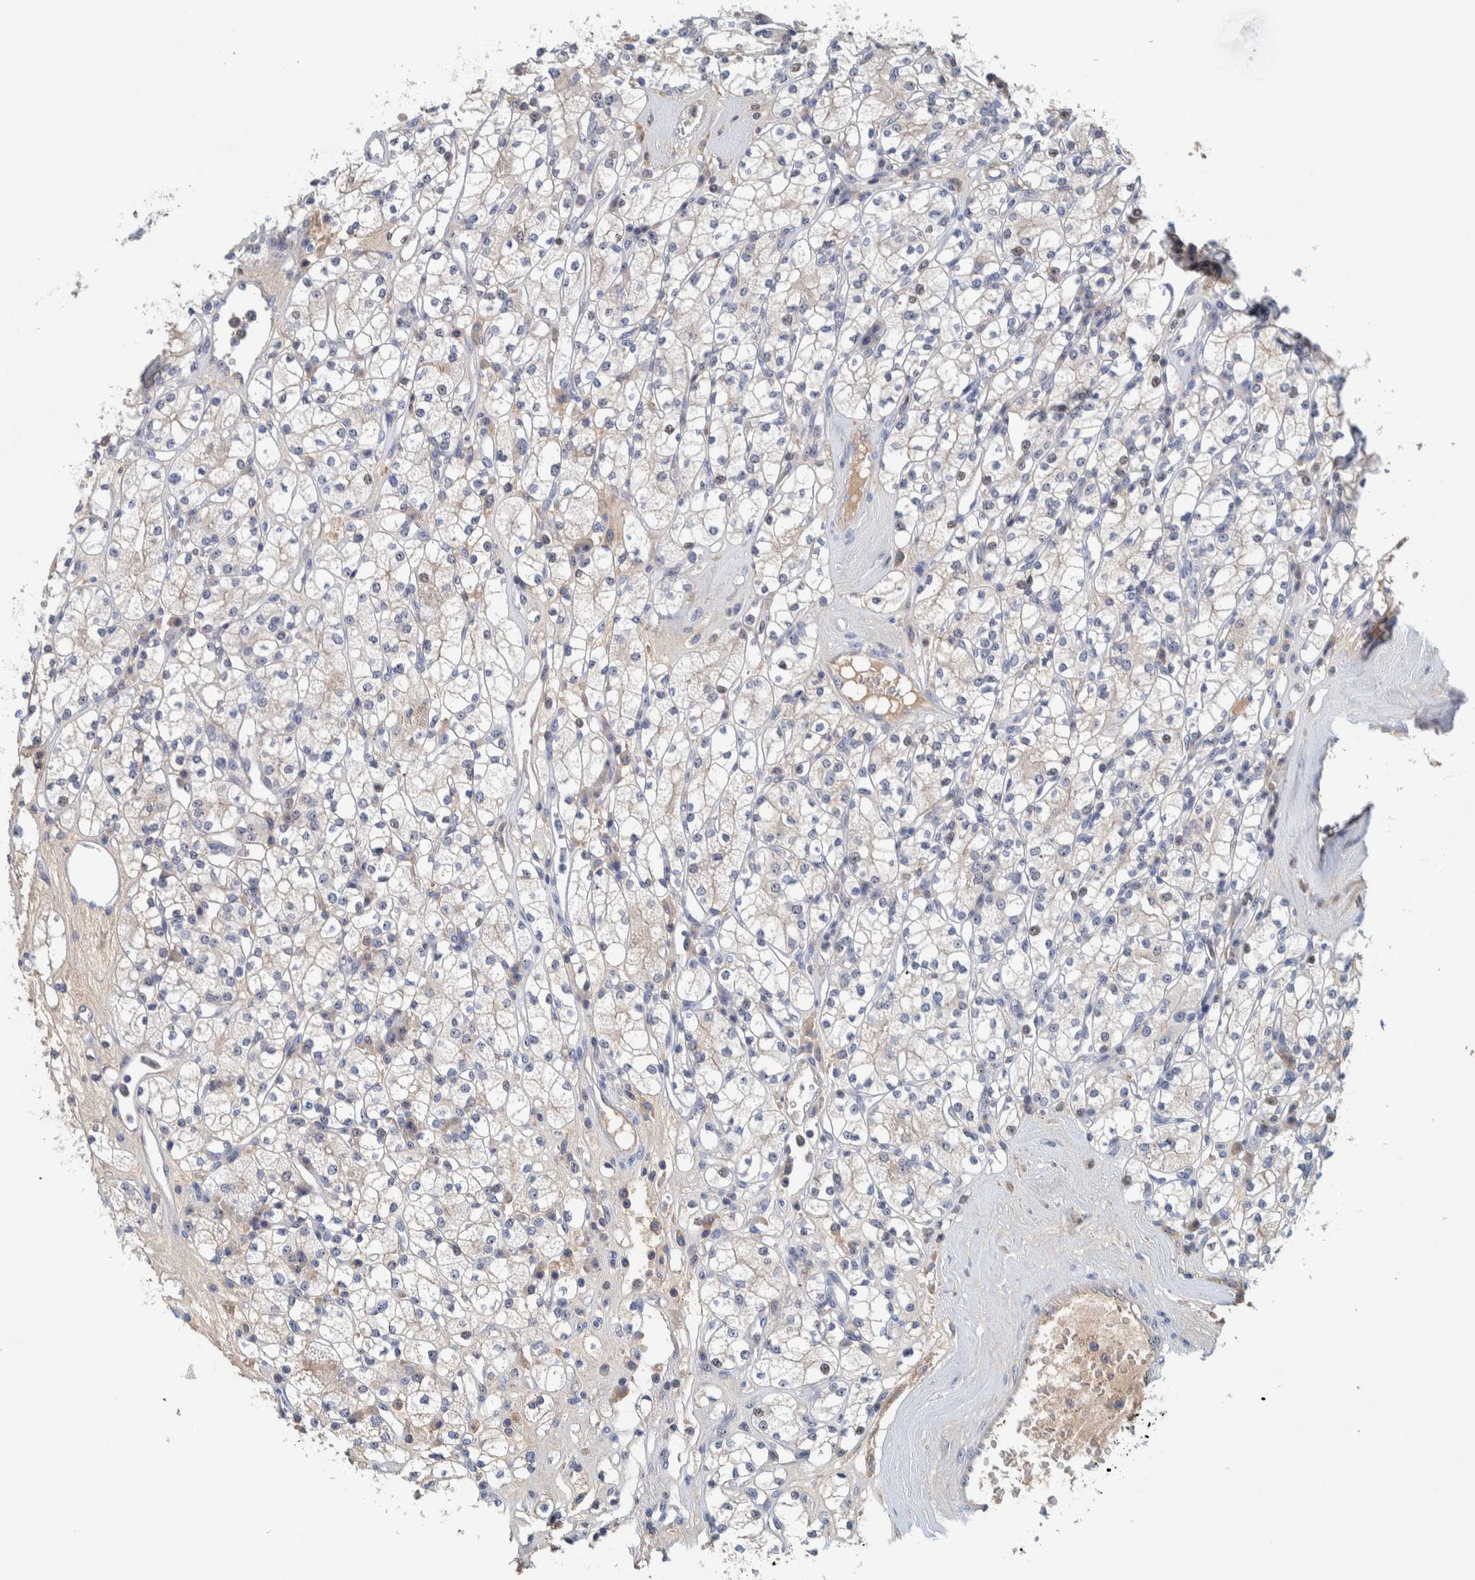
{"staining": {"intensity": "weak", "quantity": "<25%", "location": "nuclear"}, "tissue": "renal cancer", "cell_type": "Tumor cells", "image_type": "cancer", "snomed": [{"axis": "morphology", "description": "Adenocarcinoma, NOS"}, {"axis": "topography", "description": "Kidney"}], "caption": "Immunohistochemistry photomicrograph of neoplastic tissue: renal cancer stained with DAB (3,3'-diaminobenzidine) reveals no significant protein positivity in tumor cells. Nuclei are stained in blue.", "gene": "NOL11", "patient": {"sex": "male", "age": 77}}